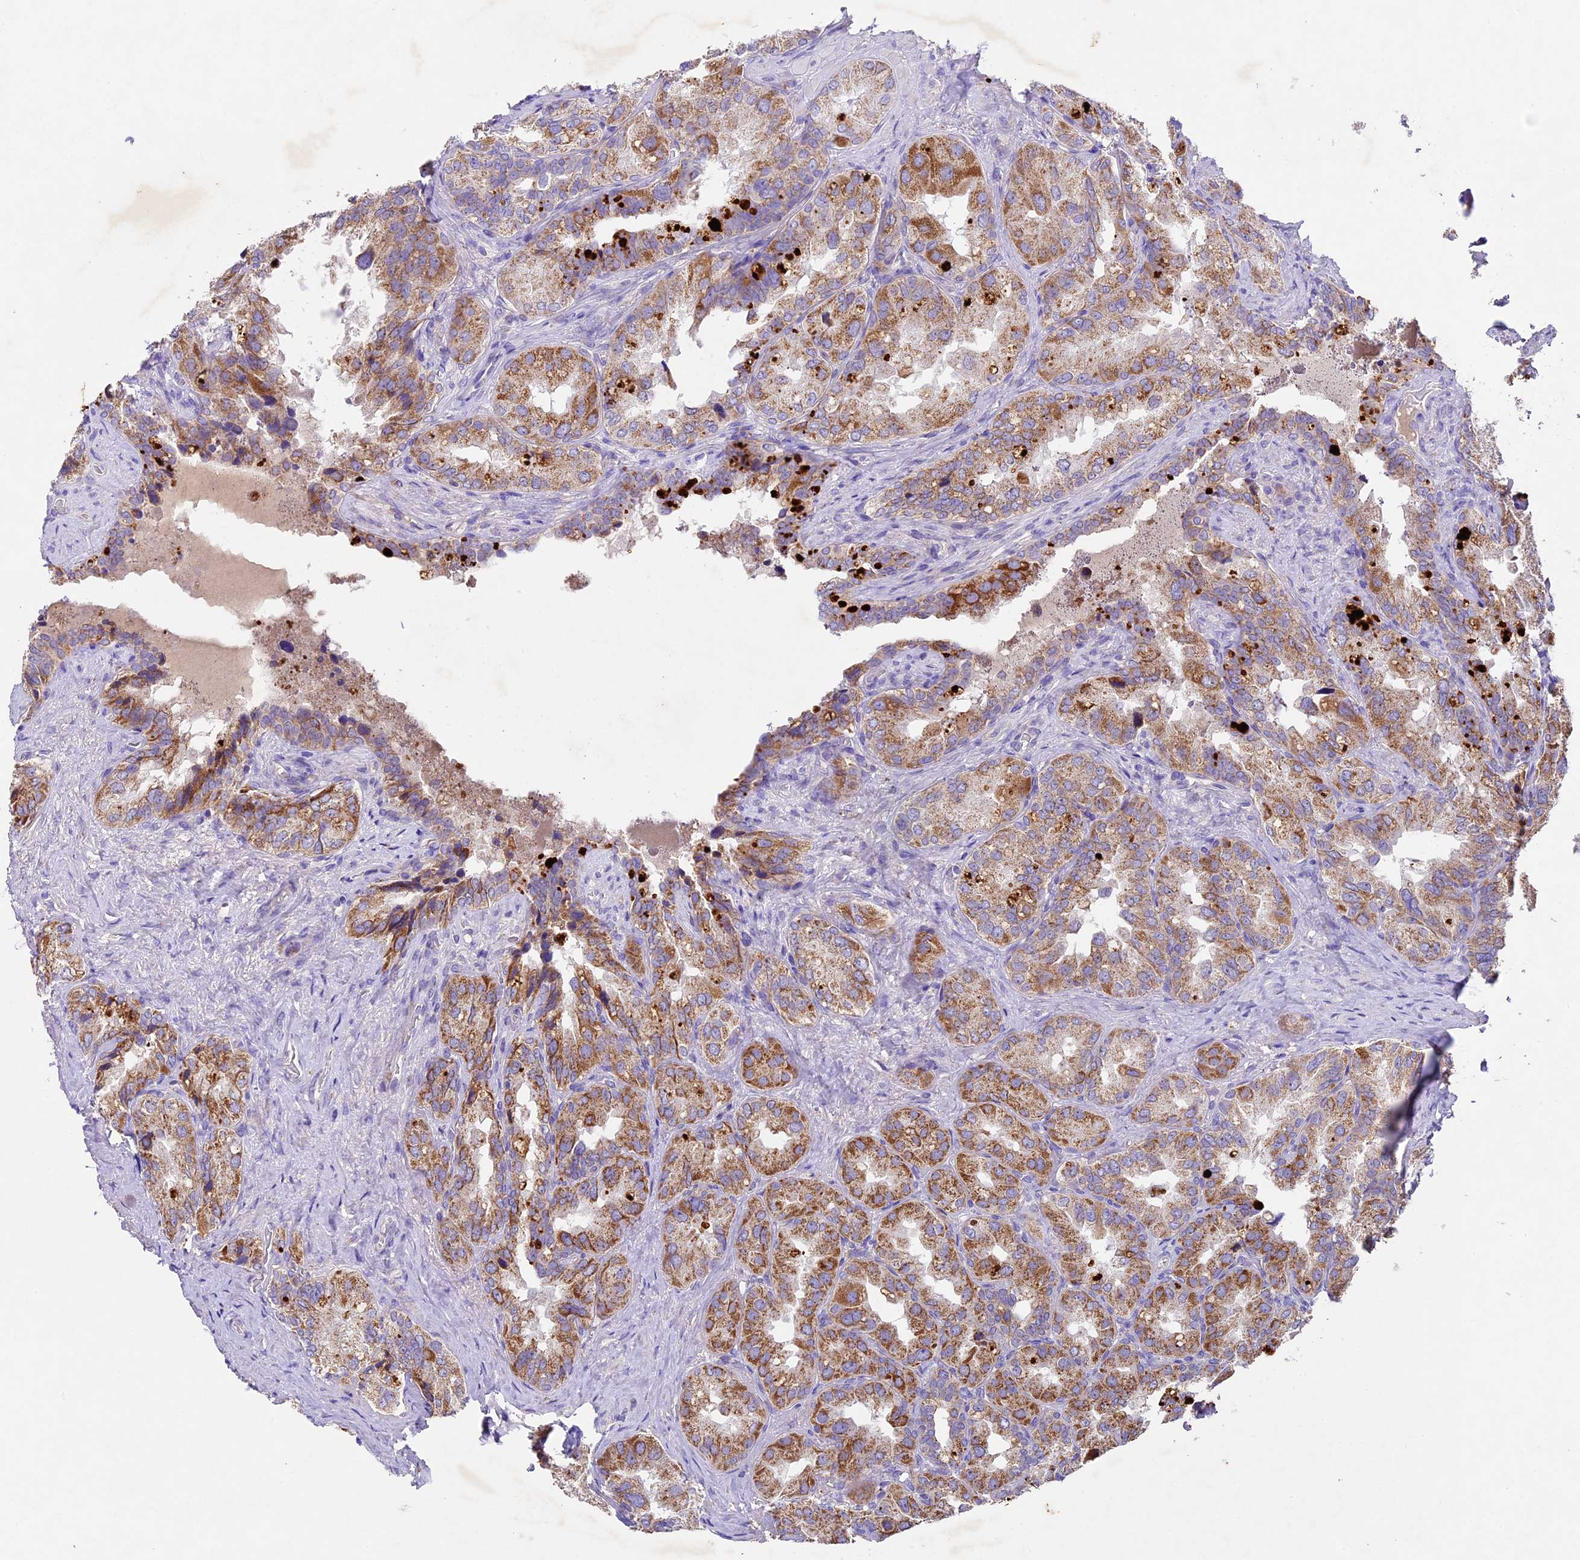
{"staining": {"intensity": "moderate", "quantity": ">75%", "location": "cytoplasmic/membranous"}, "tissue": "seminal vesicle", "cell_type": "Glandular cells", "image_type": "normal", "snomed": [{"axis": "morphology", "description": "Normal tissue, NOS"}, {"axis": "topography", "description": "Seminal veicle"}, {"axis": "topography", "description": "Peripheral nerve tissue"}], "caption": "Protein analysis of benign seminal vesicle demonstrates moderate cytoplasmic/membranous staining in approximately >75% of glandular cells. The staining was performed using DAB to visualize the protein expression in brown, while the nuclei were stained in blue with hematoxylin (Magnification: 20x).", "gene": "PMPCB", "patient": {"sex": "male", "age": 67}}